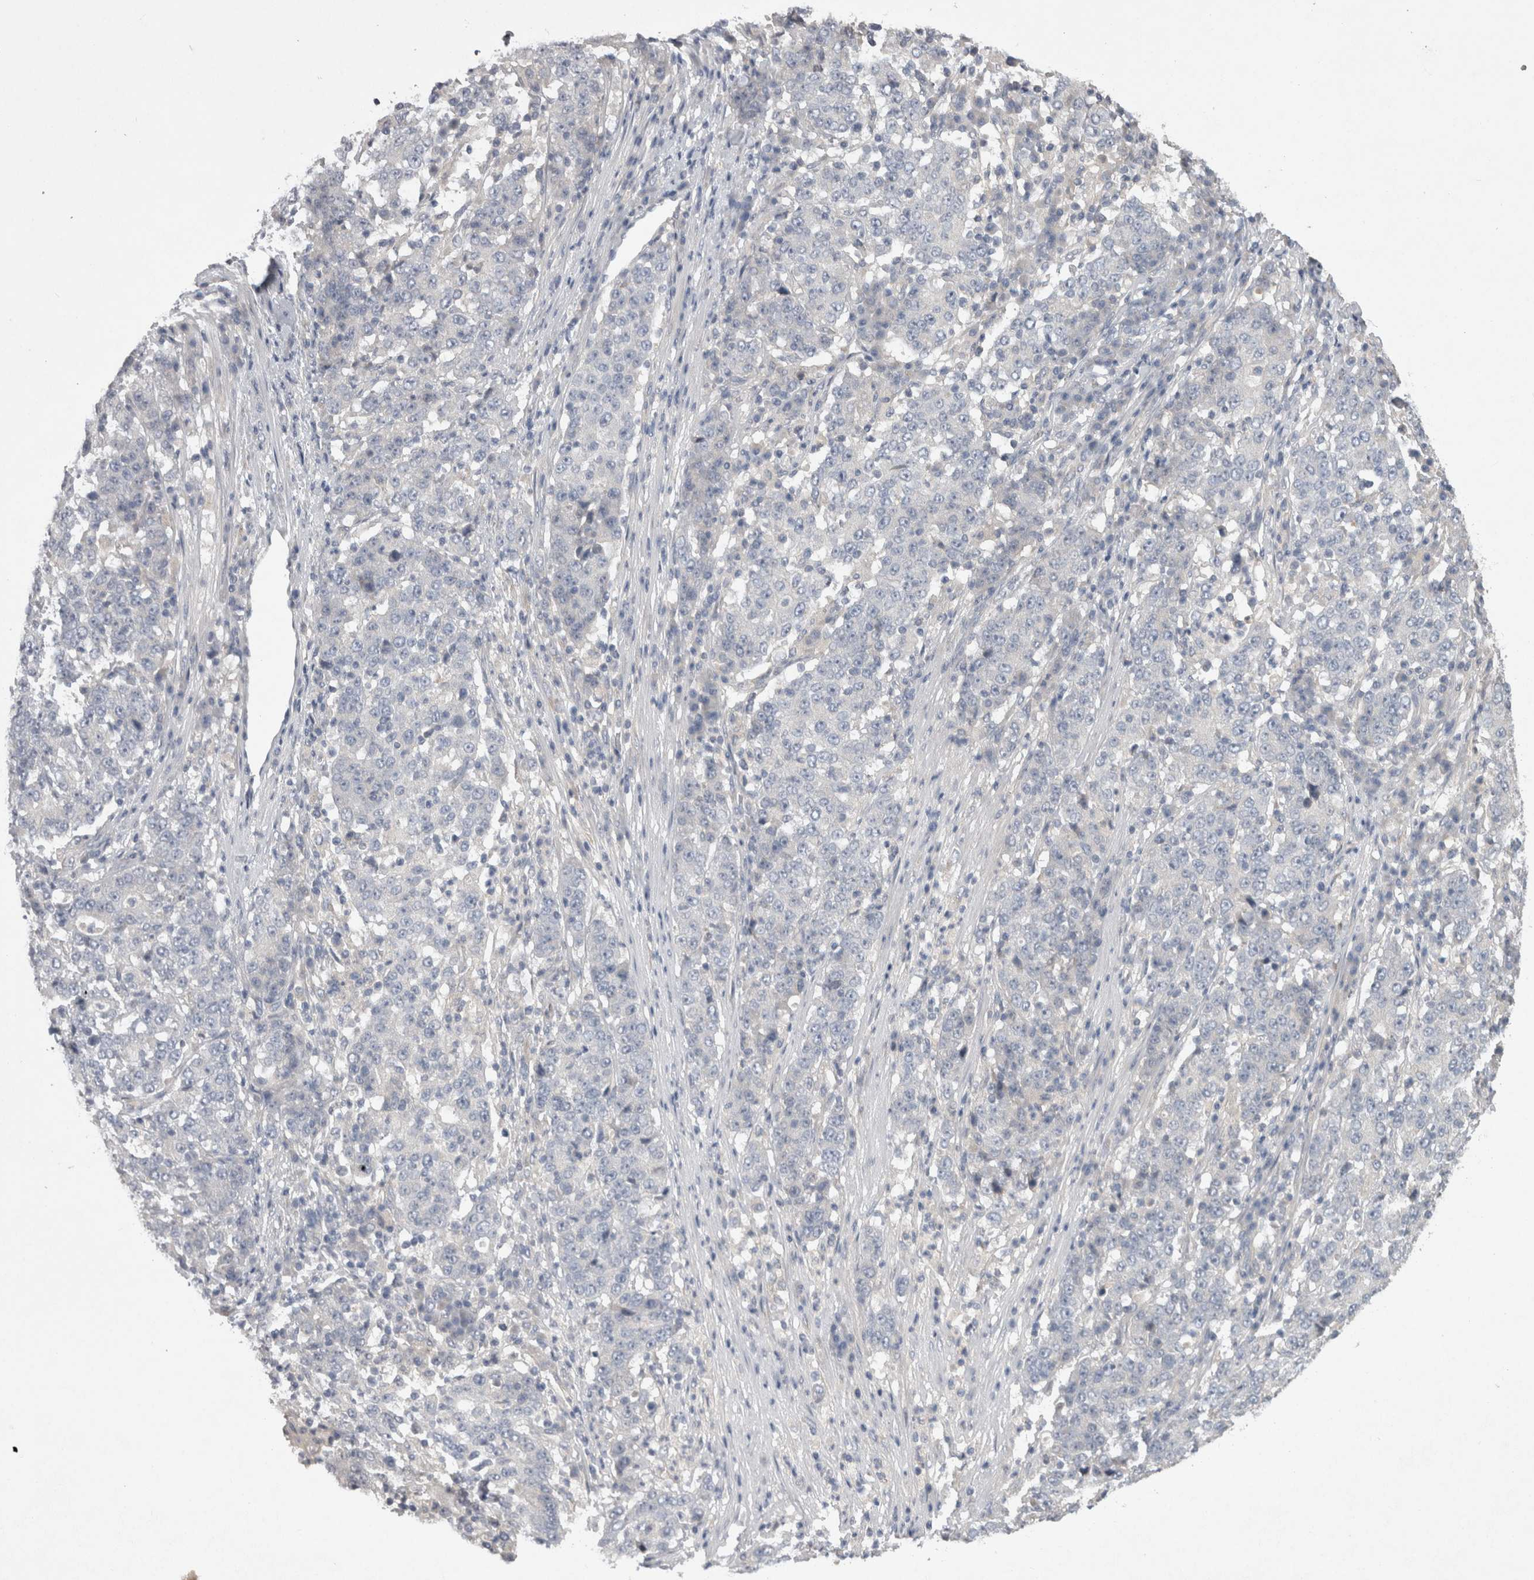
{"staining": {"intensity": "negative", "quantity": "none", "location": "none"}, "tissue": "stomach cancer", "cell_type": "Tumor cells", "image_type": "cancer", "snomed": [{"axis": "morphology", "description": "Adenocarcinoma, NOS"}, {"axis": "topography", "description": "Stomach"}], "caption": "Histopathology image shows no significant protein positivity in tumor cells of stomach cancer (adenocarcinoma).", "gene": "LRRC40", "patient": {"sex": "male", "age": 59}}